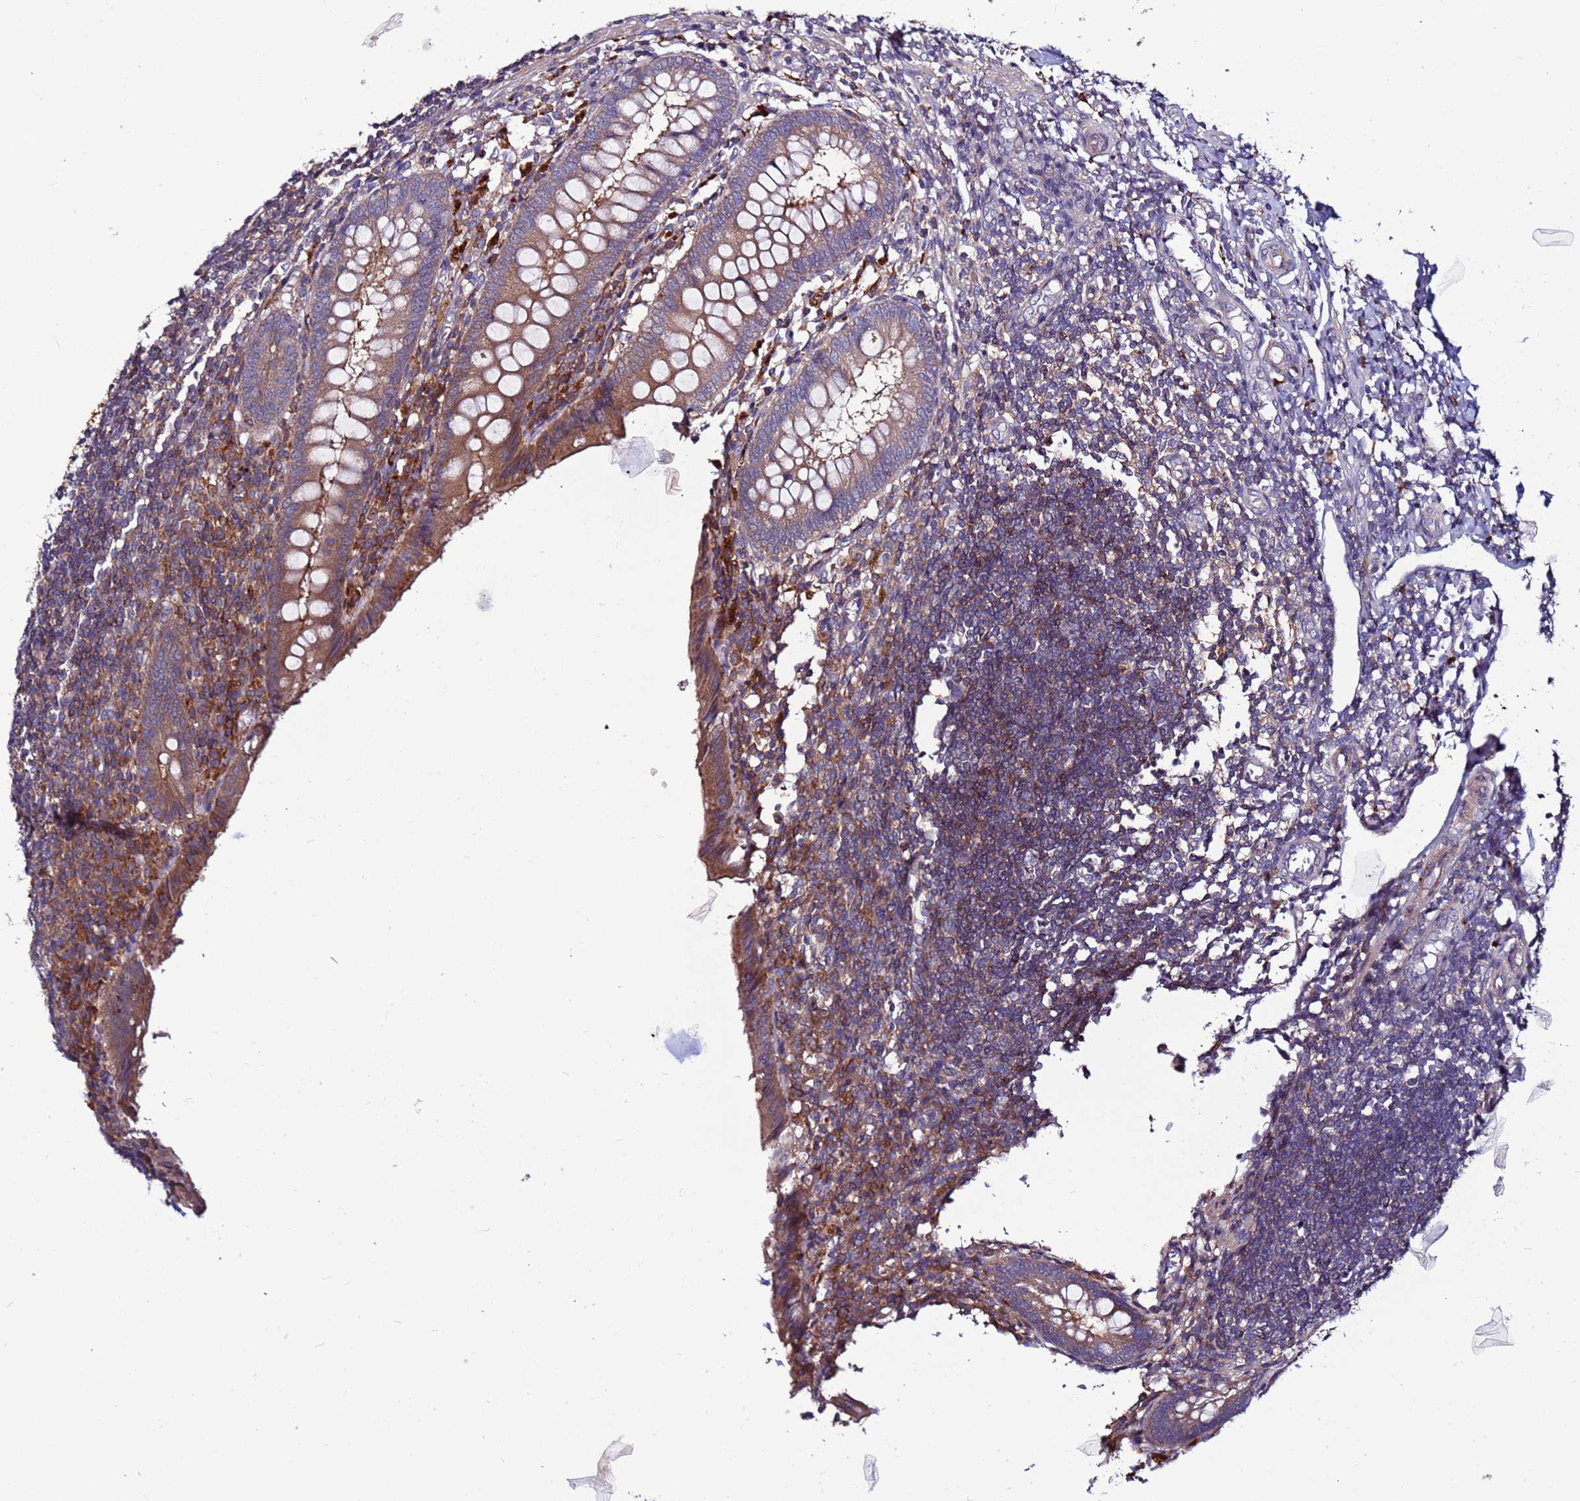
{"staining": {"intensity": "moderate", "quantity": ">75%", "location": "cytoplasmic/membranous"}, "tissue": "appendix", "cell_type": "Glandular cells", "image_type": "normal", "snomed": [{"axis": "morphology", "description": "Normal tissue, NOS"}, {"axis": "topography", "description": "Appendix"}], "caption": "High-power microscopy captured an immunohistochemistry (IHC) image of benign appendix, revealing moderate cytoplasmic/membranous positivity in approximately >75% of glandular cells.", "gene": "GAREM1", "patient": {"sex": "female", "age": 17}}